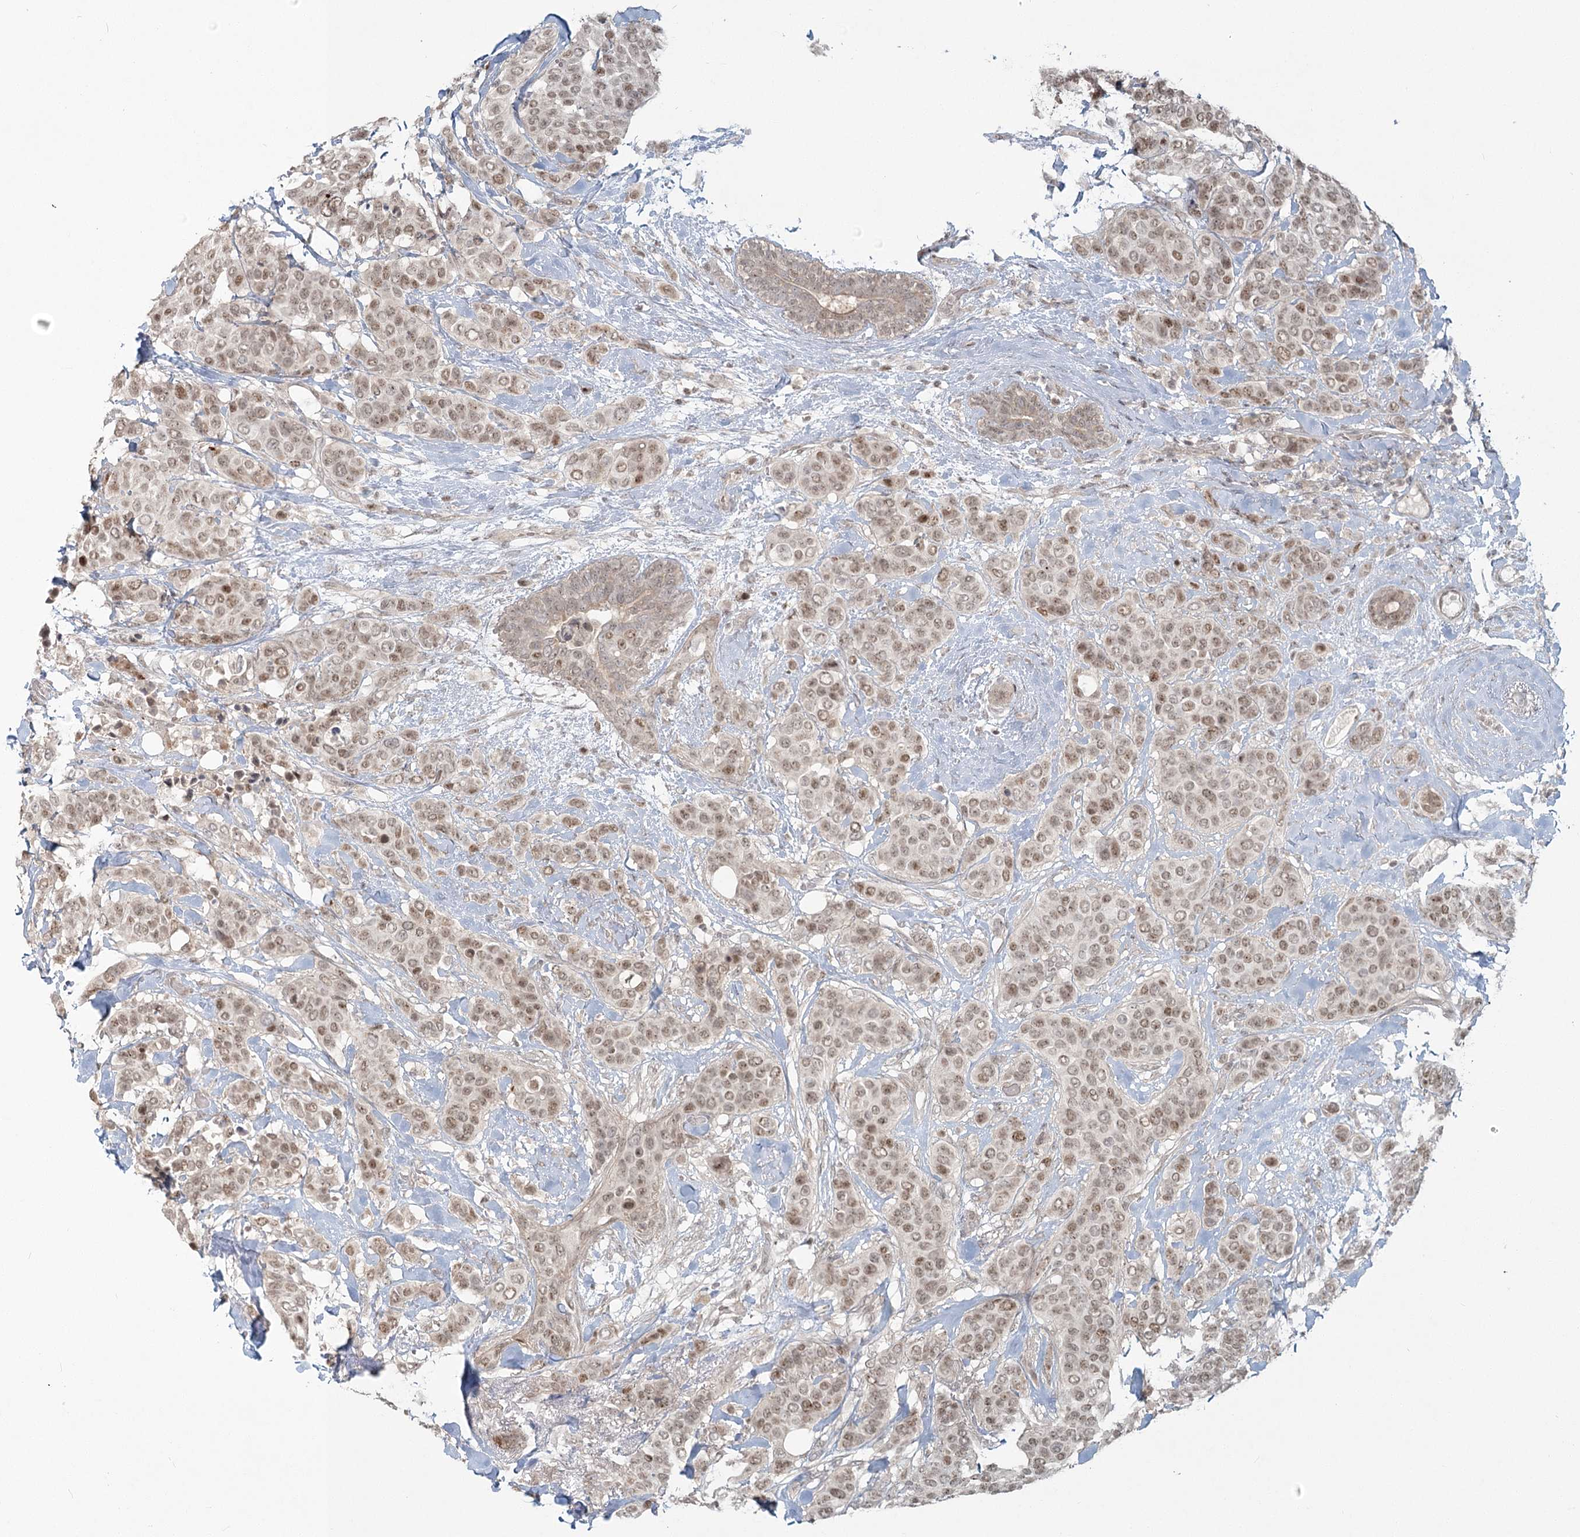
{"staining": {"intensity": "moderate", "quantity": ">75%", "location": "nuclear"}, "tissue": "breast cancer", "cell_type": "Tumor cells", "image_type": "cancer", "snomed": [{"axis": "morphology", "description": "Lobular carcinoma"}, {"axis": "topography", "description": "Breast"}], "caption": "This is a micrograph of immunohistochemistry staining of breast lobular carcinoma, which shows moderate positivity in the nuclear of tumor cells.", "gene": "R3HCC1L", "patient": {"sex": "female", "age": 51}}